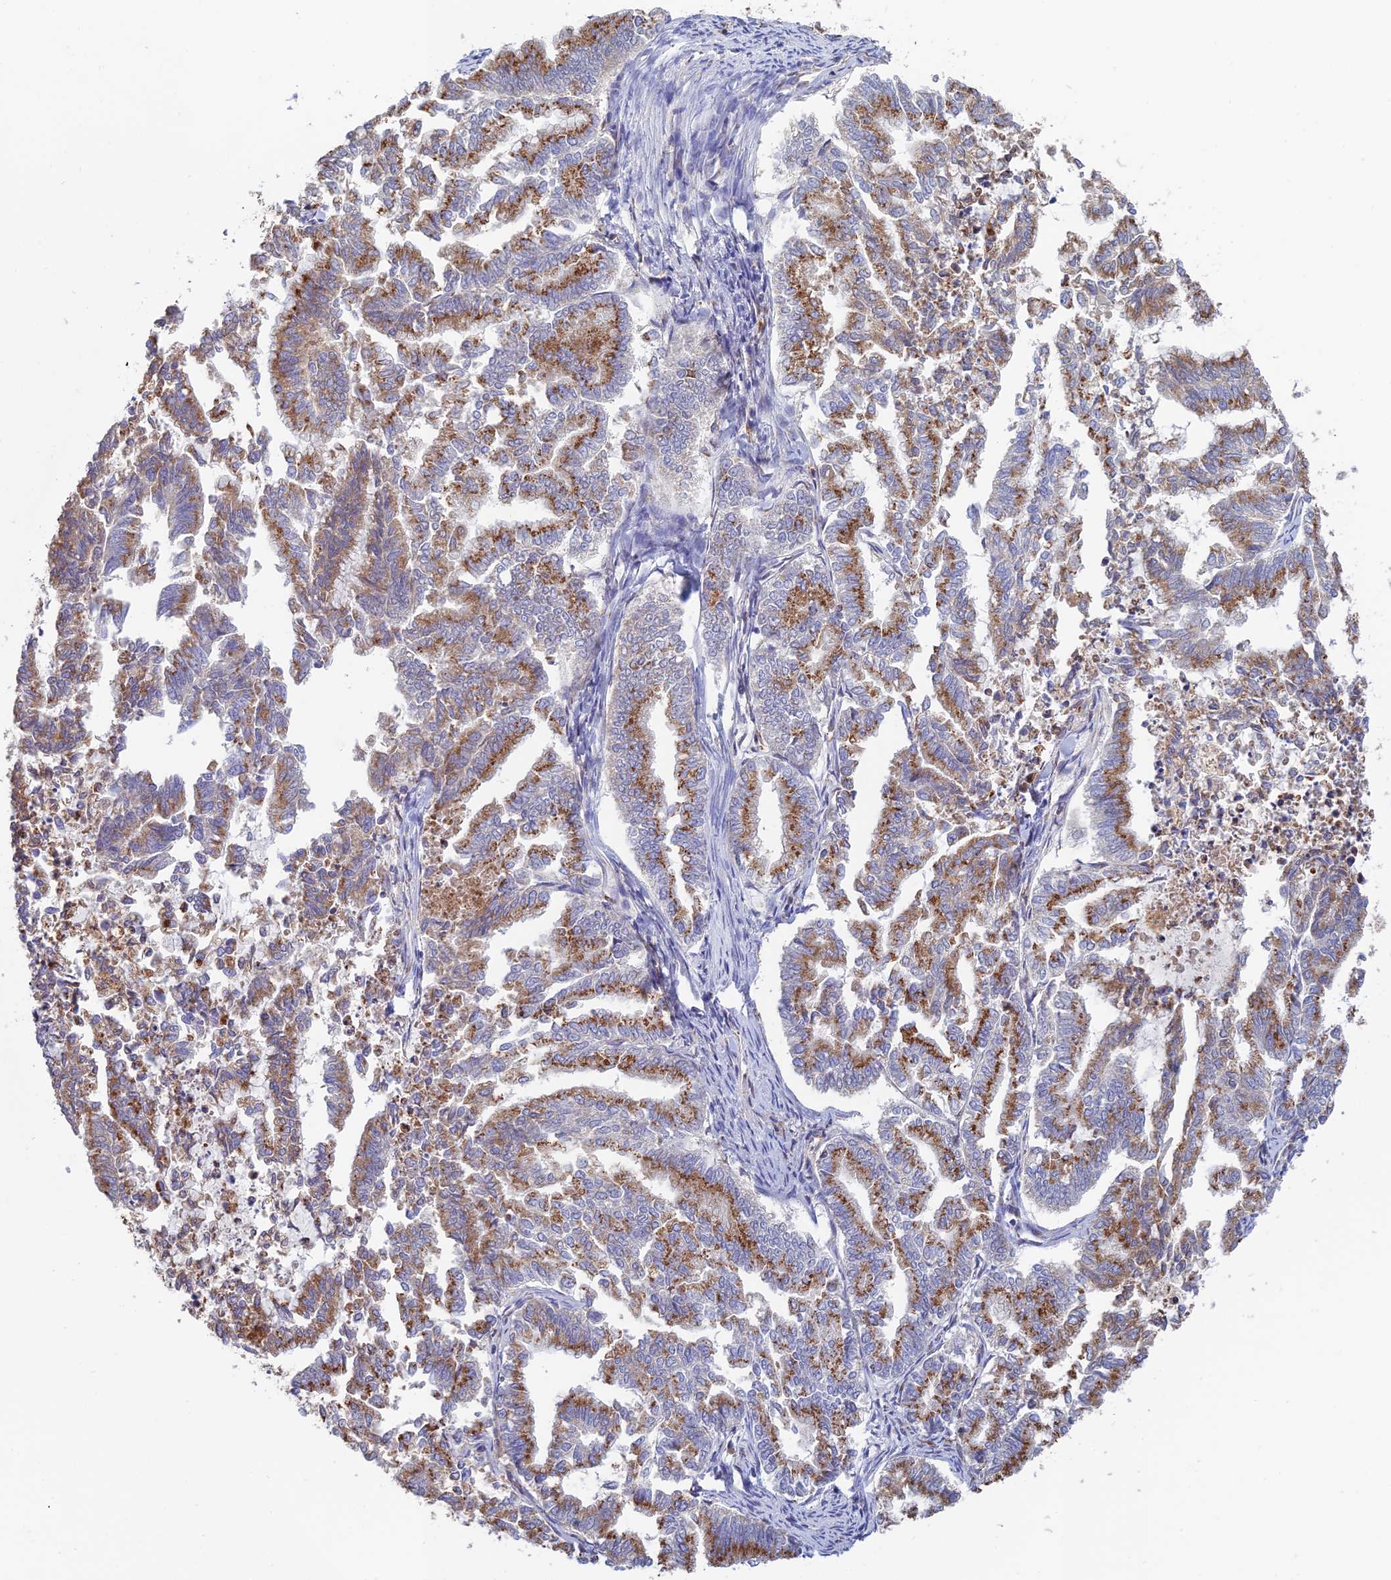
{"staining": {"intensity": "moderate", "quantity": ">75%", "location": "cytoplasmic/membranous"}, "tissue": "endometrial cancer", "cell_type": "Tumor cells", "image_type": "cancer", "snomed": [{"axis": "morphology", "description": "Adenocarcinoma, NOS"}, {"axis": "topography", "description": "Endometrium"}], "caption": "This is an image of immunohistochemistry staining of endometrial cancer, which shows moderate positivity in the cytoplasmic/membranous of tumor cells.", "gene": "HS2ST1", "patient": {"sex": "female", "age": 79}}